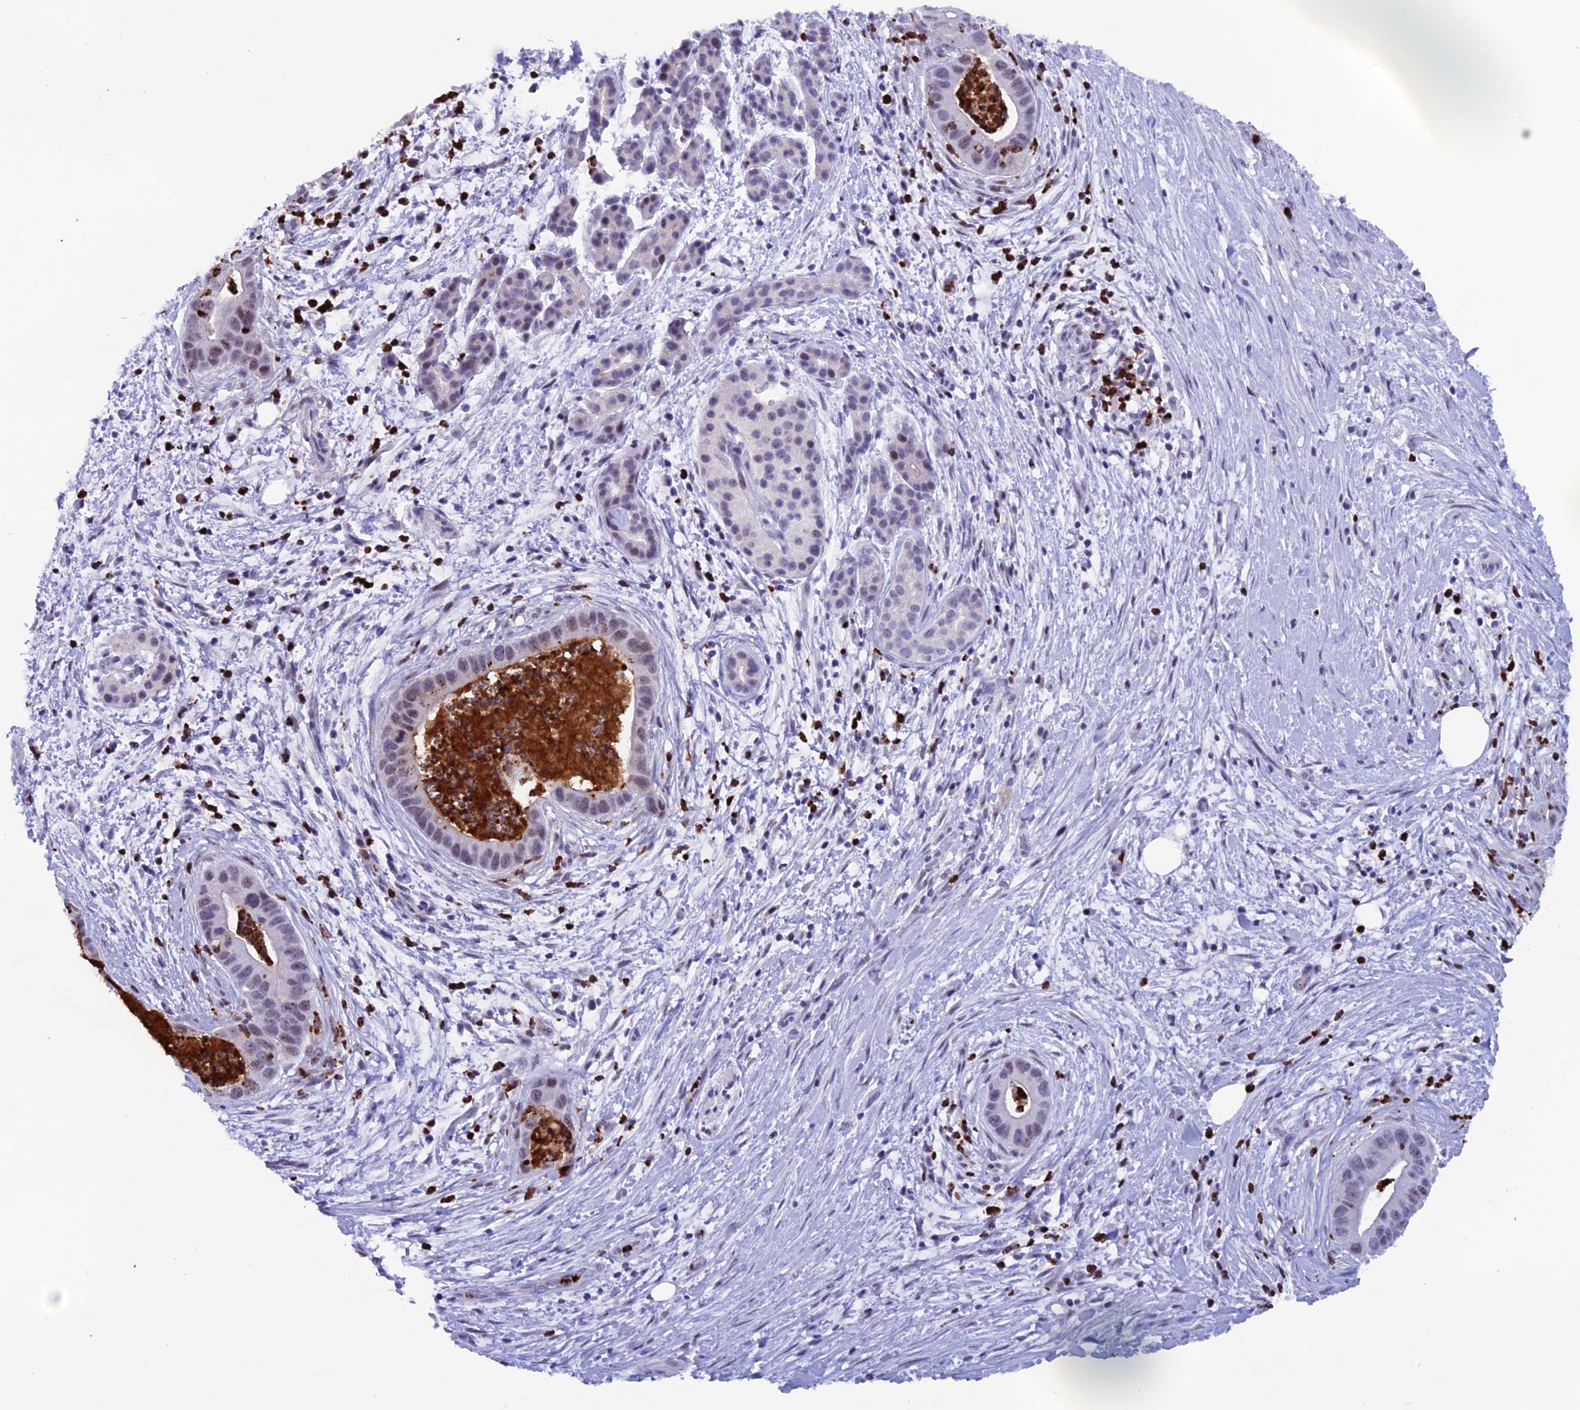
{"staining": {"intensity": "weak", "quantity": "<25%", "location": "nuclear"}, "tissue": "pancreatic cancer", "cell_type": "Tumor cells", "image_type": "cancer", "snomed": [{"axis": "morphology", "description": "Adenocarcinoma, NOS"}, {"axis": "topography", "description": "Pancreas"}], "caption": "Immunohistochemistry (IHC) of pancreatic cancer reveals no positivity in tumor cells.", "gene": "MFSD2B", "patient": {"sex": "male", "age": 73}}